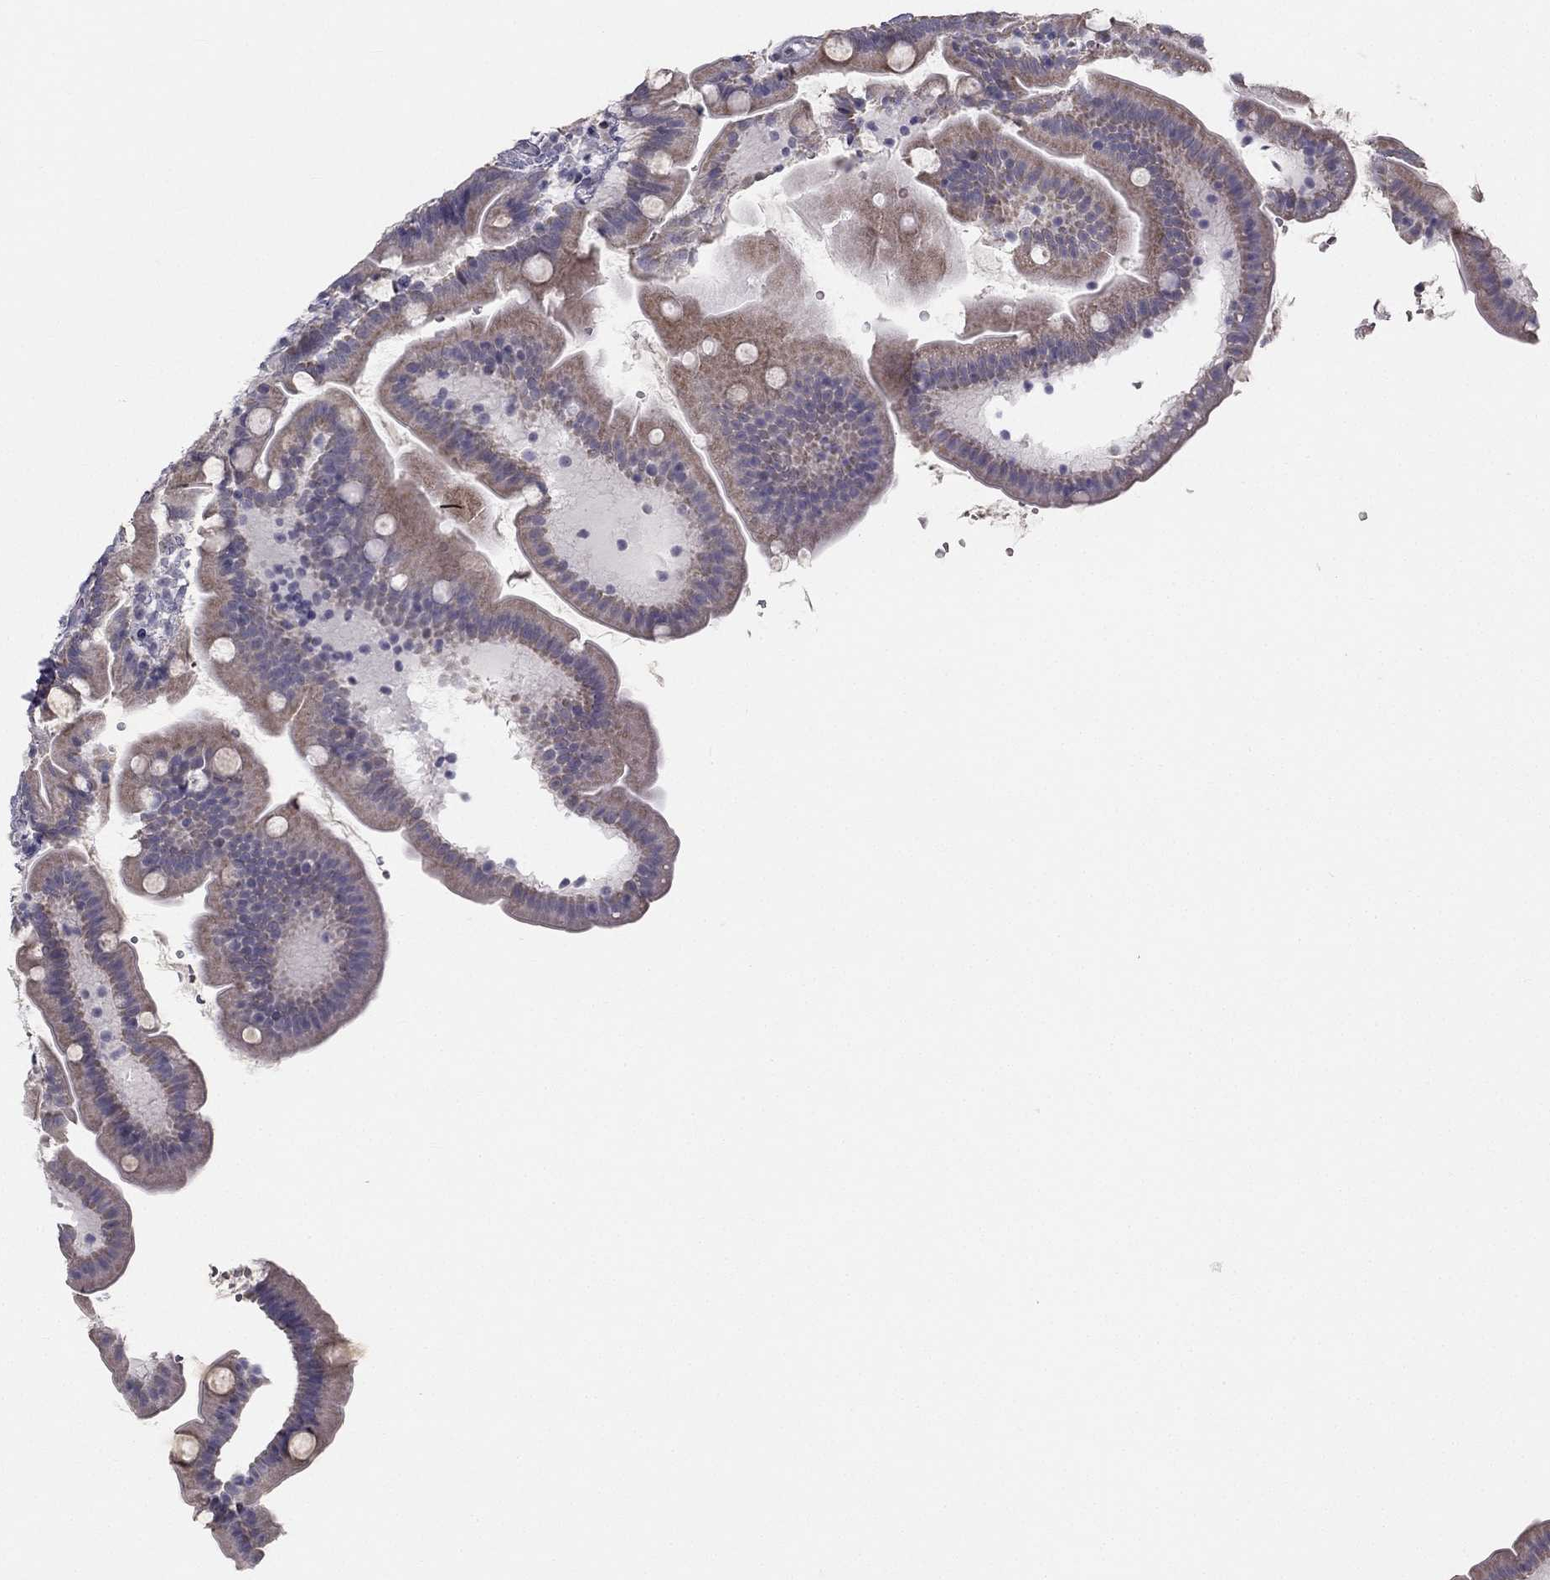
{"staining": {"intensity": "weak", "quantity": "25%-75%", "location": "cytoplasmic/membranous"}, "tissue": "duodenum", "cell_type": "Glandular cells", "image_type": "normal", "snomed": [{"axis": "morphology", "description": "Normal tissue, NOS"}, {"axis": "topography", "description": "Duodenum"}], "caption": "Immunohistochemical staining of unremarkable duodenum exhibits weak cytoplasmic/membranous protein expression in approximately 25%-75% of glandular cells.", "gene": "C5orf49", "patient": {"sex": "female", "age": 67}}